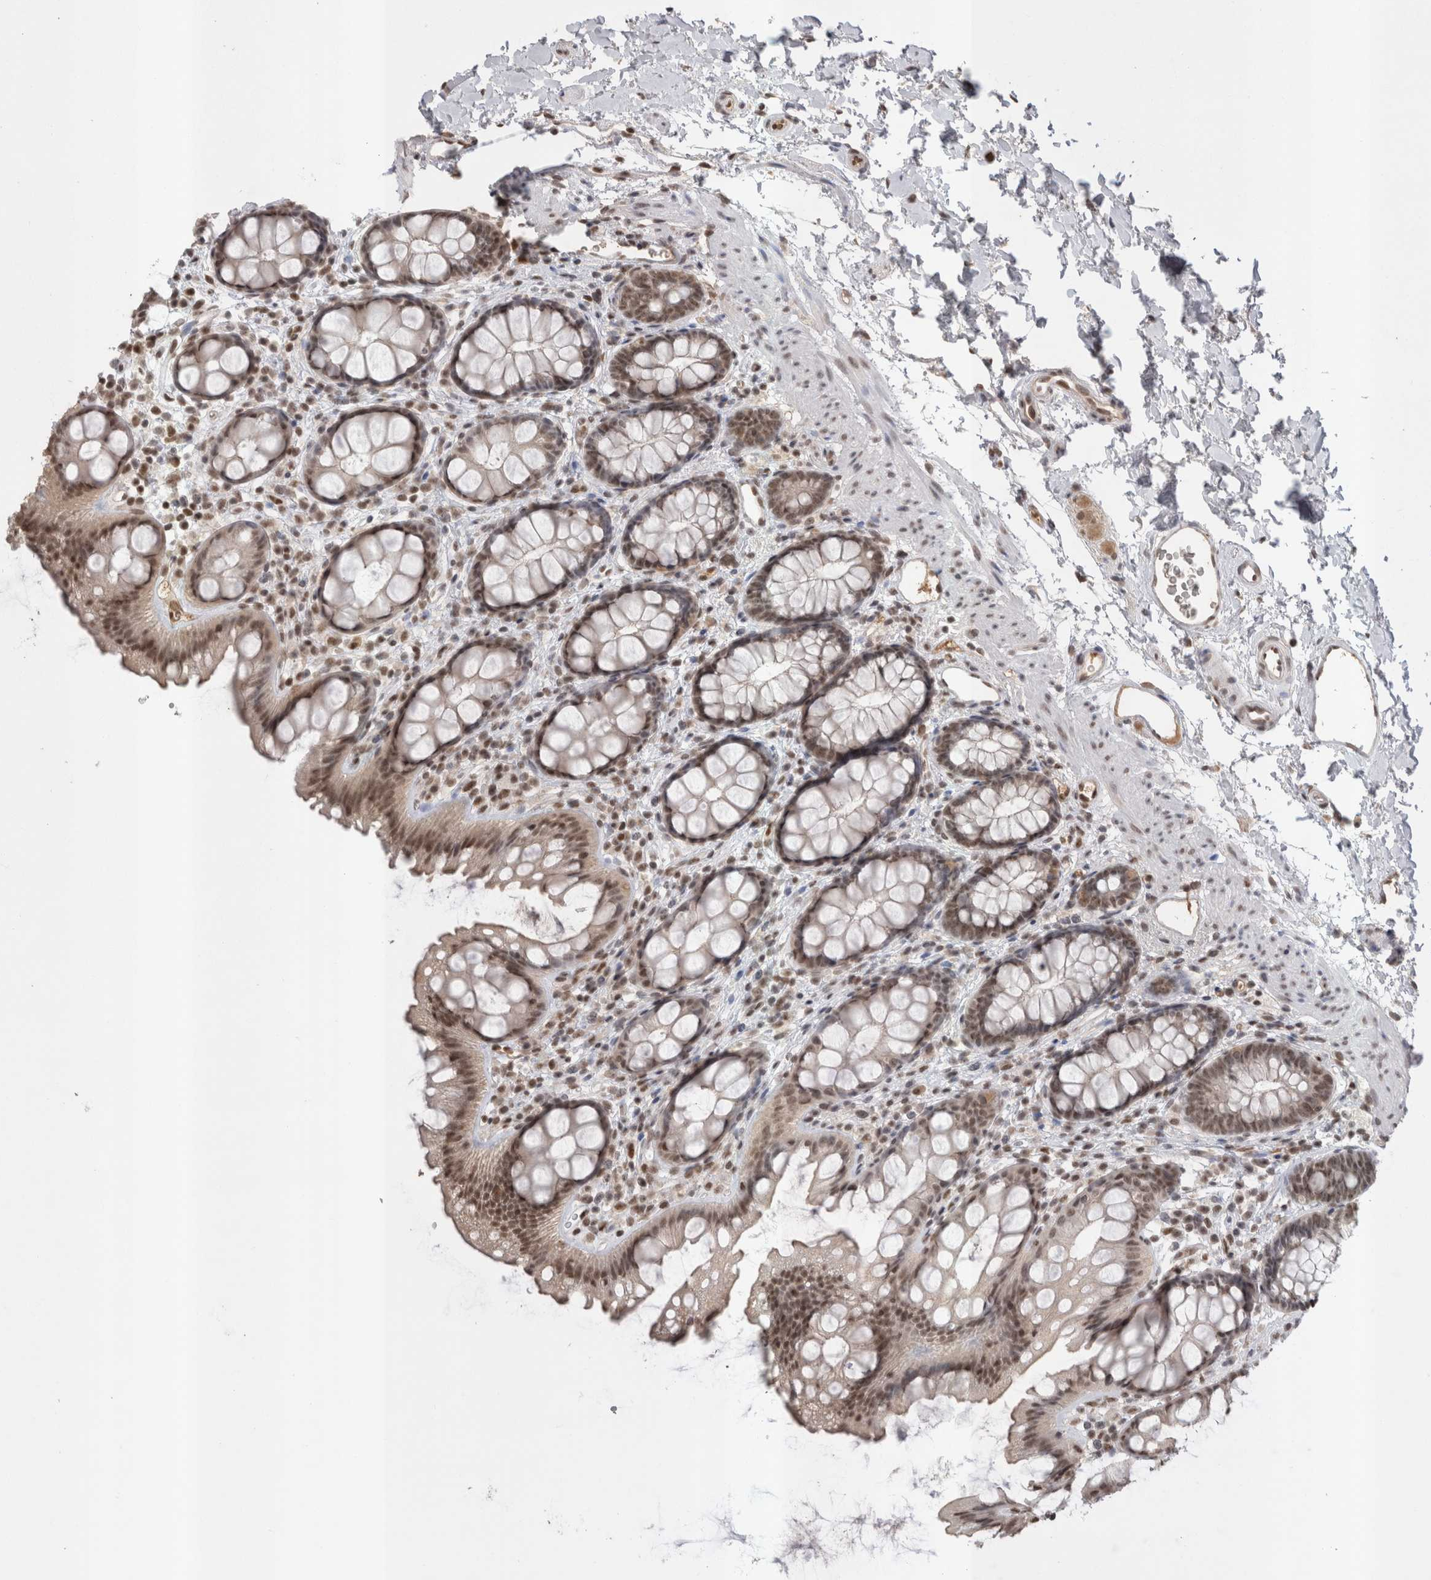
{"staining": {"intensity": "moderate", "quantity": "<25%", "location": "nuclear"}, "tissue": "rectum", "cell_type": "Glandular cells", "image_type": "normal", "snomed": [{"axis": "morphology", "description": "Normal tissue, NOS"}, {"axis": "topography", "description": "Rectum"}], "caption": "DAB (3,3'-diaminobenzidine) immunohistochemical staining of unremarkable rectum shows moderate nuclear protein positivity in approximately <25% of glandular cells. Using DAB (brown) and hematoxylin (blue) stains, captured at high magnification using brightfield microscopy.", "gene": "DAXX", "patient": {"sex": "female", "age": 65}}